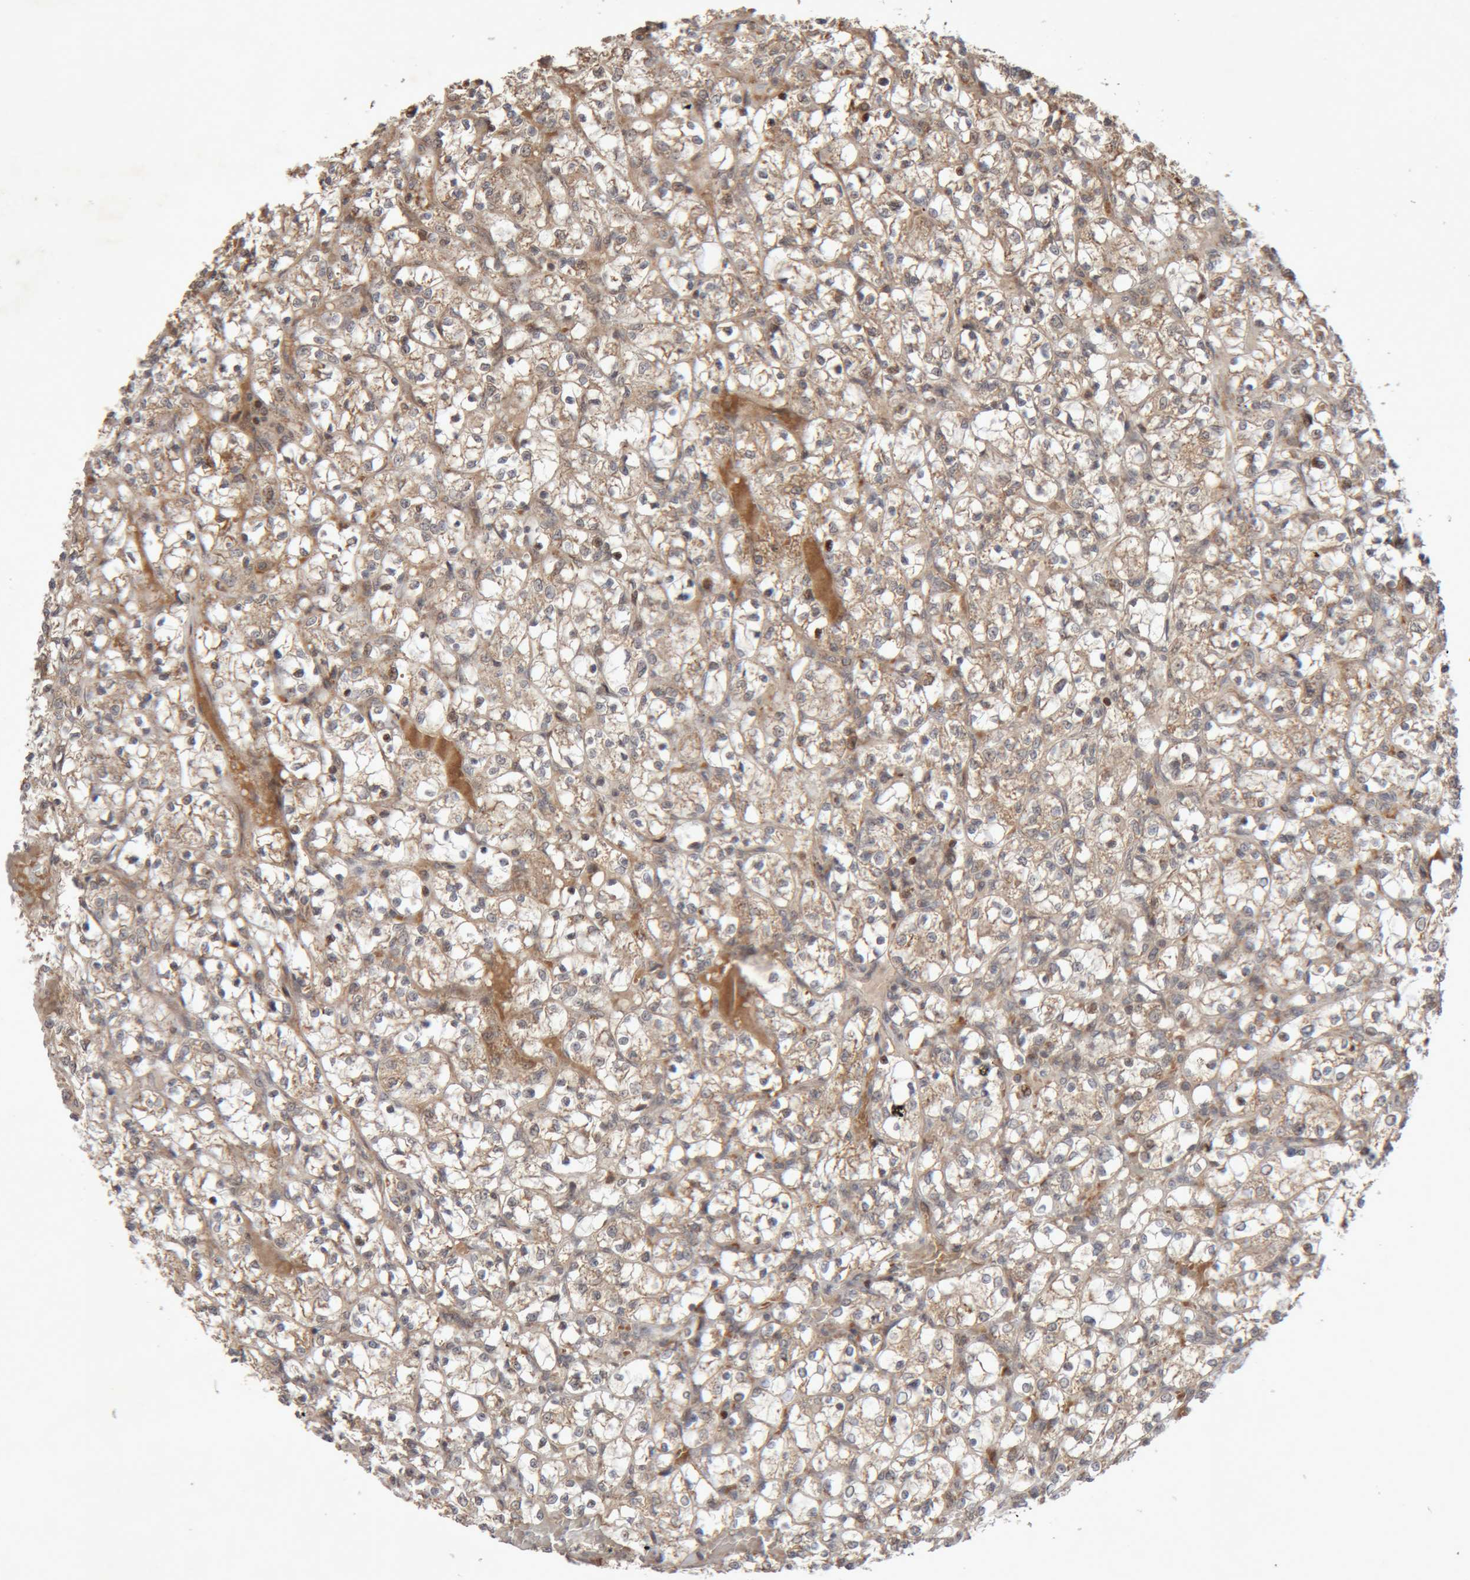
{"staining": {"intensity": "moderate", "quantity": ">75%", "location": "cytoplasmic/membranous"}, "tissue": "renal cancer", "cell_type": "Tumor cells", "image_type": "cancer", "snomed": [{"axis": "morphology", "description": "Adenocarcinoma, NOS"}, {"axis": "topography", "description": "Kidney"}], "caption": "IHC micrograph of renal cancer (adenocarcinoma) stained for a protein (brown), which shows medium levels of moderate cytoplasmic/membranous staining in about >75% of tumor cells.", "gene": "KIF21B", "patient": {"sex": "female", "age": 69}}